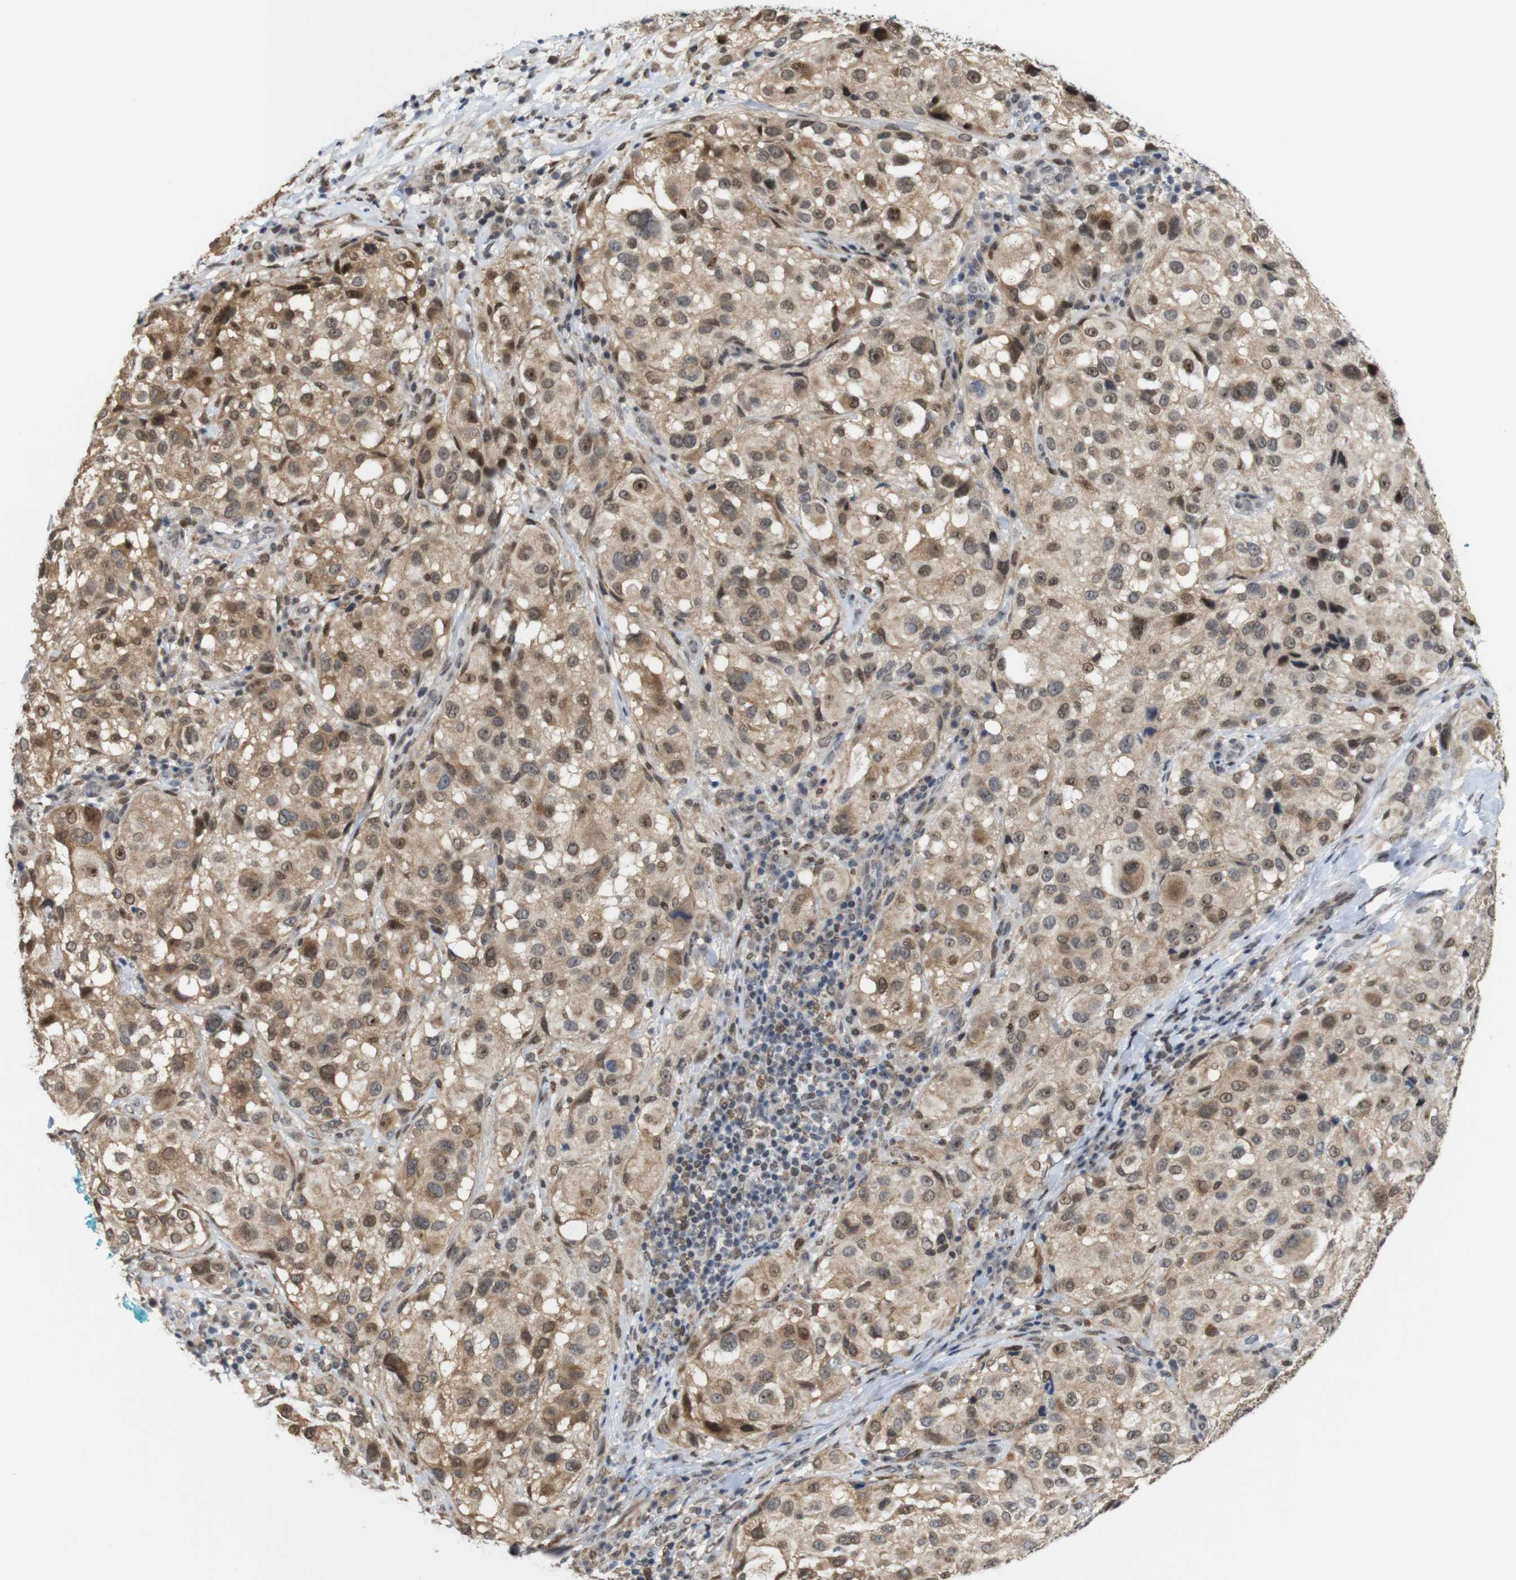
{"staining": {"intensity": "moderate", "quantity": ">75%", "location": "cytoplasmic/membranous,nuclear"}, "tissue": "melanoma", "cell_type": "Tumor cells", "image_type": "cancer", "snomed": [{"axis": "morphology", "description": "Necrosis, NOS"}, {"axis": "morphology", "description": "Malignant melanoma, NOS"}, {"axis": "topography", "description": "Skin"}], "caption": "Human melanoma stained with a brown dye displays moderate cytoplasmic/membranous and nuclear positive staining in approximately >75% of tumor cells.", "gene": "PNMA8A", "patient": {"sex": "female", "age": 87}}